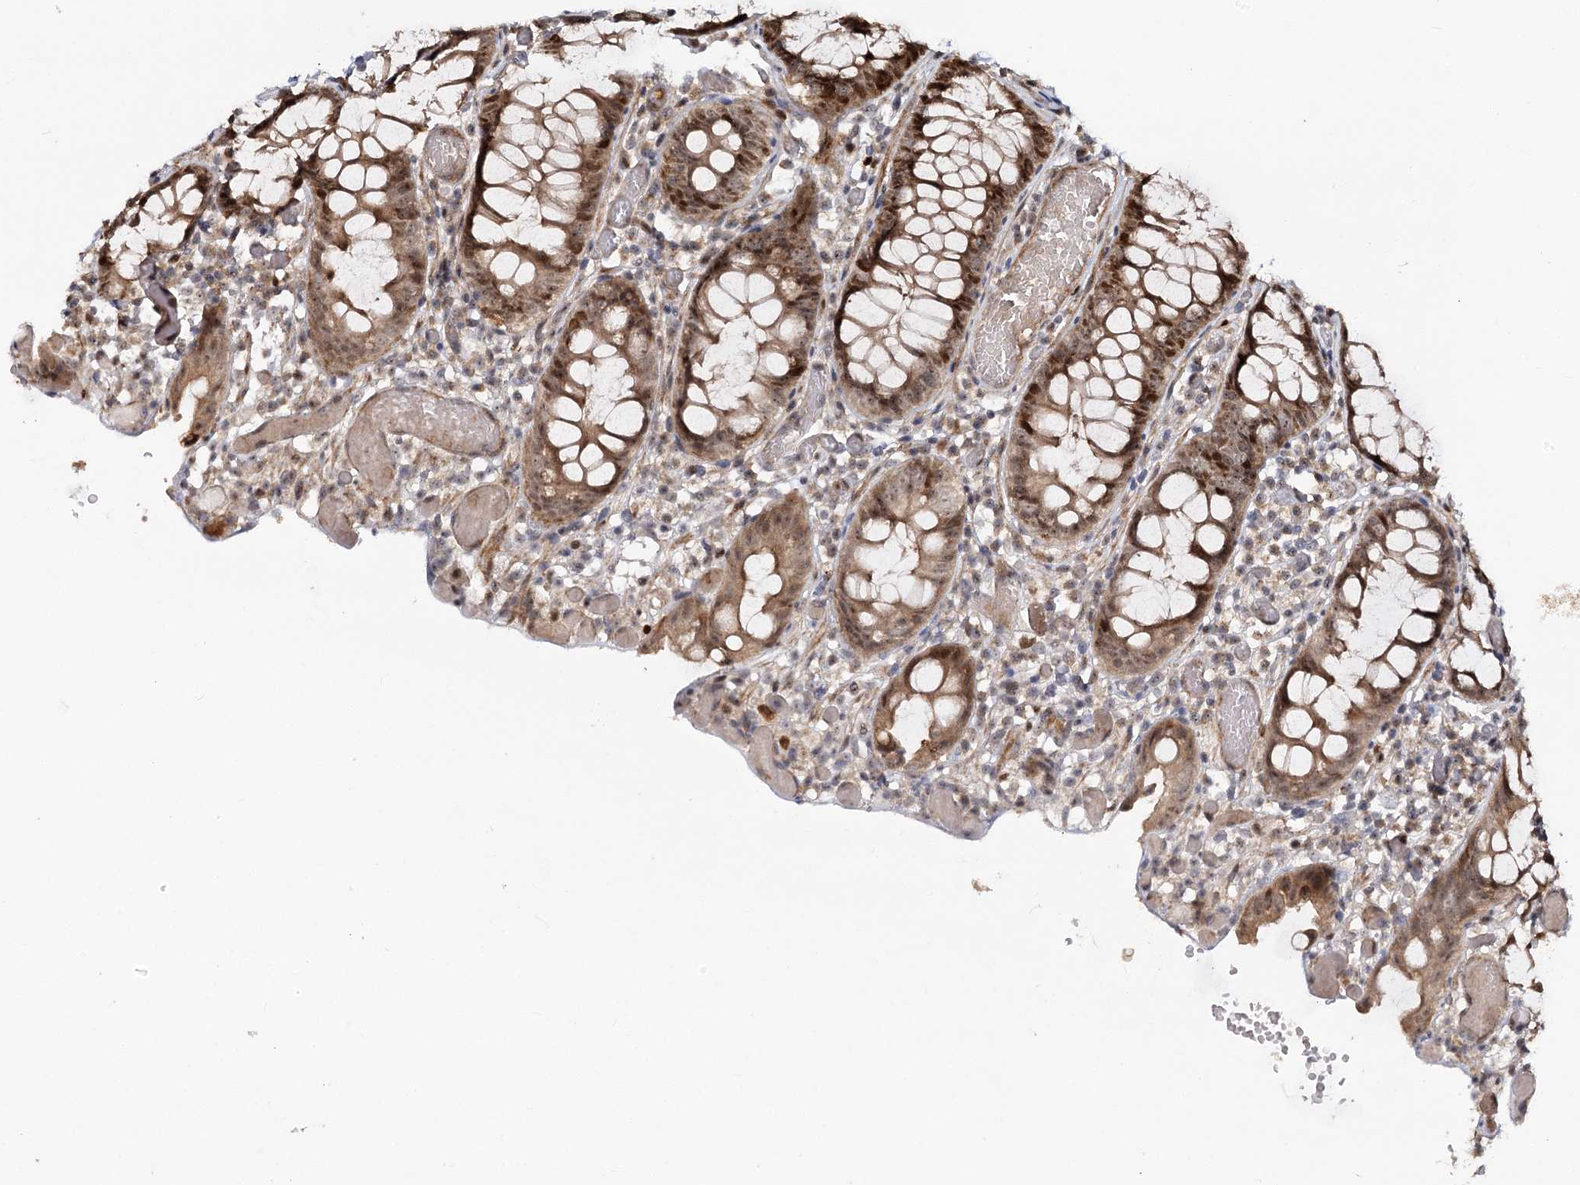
{"staining": {"intensity": "moderate", "quantity": ">75%", "location": "cytoplasmic/membranous,nuclear"}, "tissue": "colon", "cell_type": "Endothelial cells", "image_type": "normal", "snomed": [{"axis": "morphology", "description": "Normal tissue, NOS"}, {"axis": "topography", "description": "Colon"}], "caption": "Immunohistochemistry (IHC) photomicrograph of unremarkable colon: colon stained using immunohistochemistry (IHC) displays medium levels of moderate protein expression localized specifically in the cytoplasmic/membranous,nuclear of endothelial cells, appearing as a cytoplasmic/membranous,nuclear brown color.", "gene": "PIK3C2A", "patient": {"sex": "male", "age": 14}}